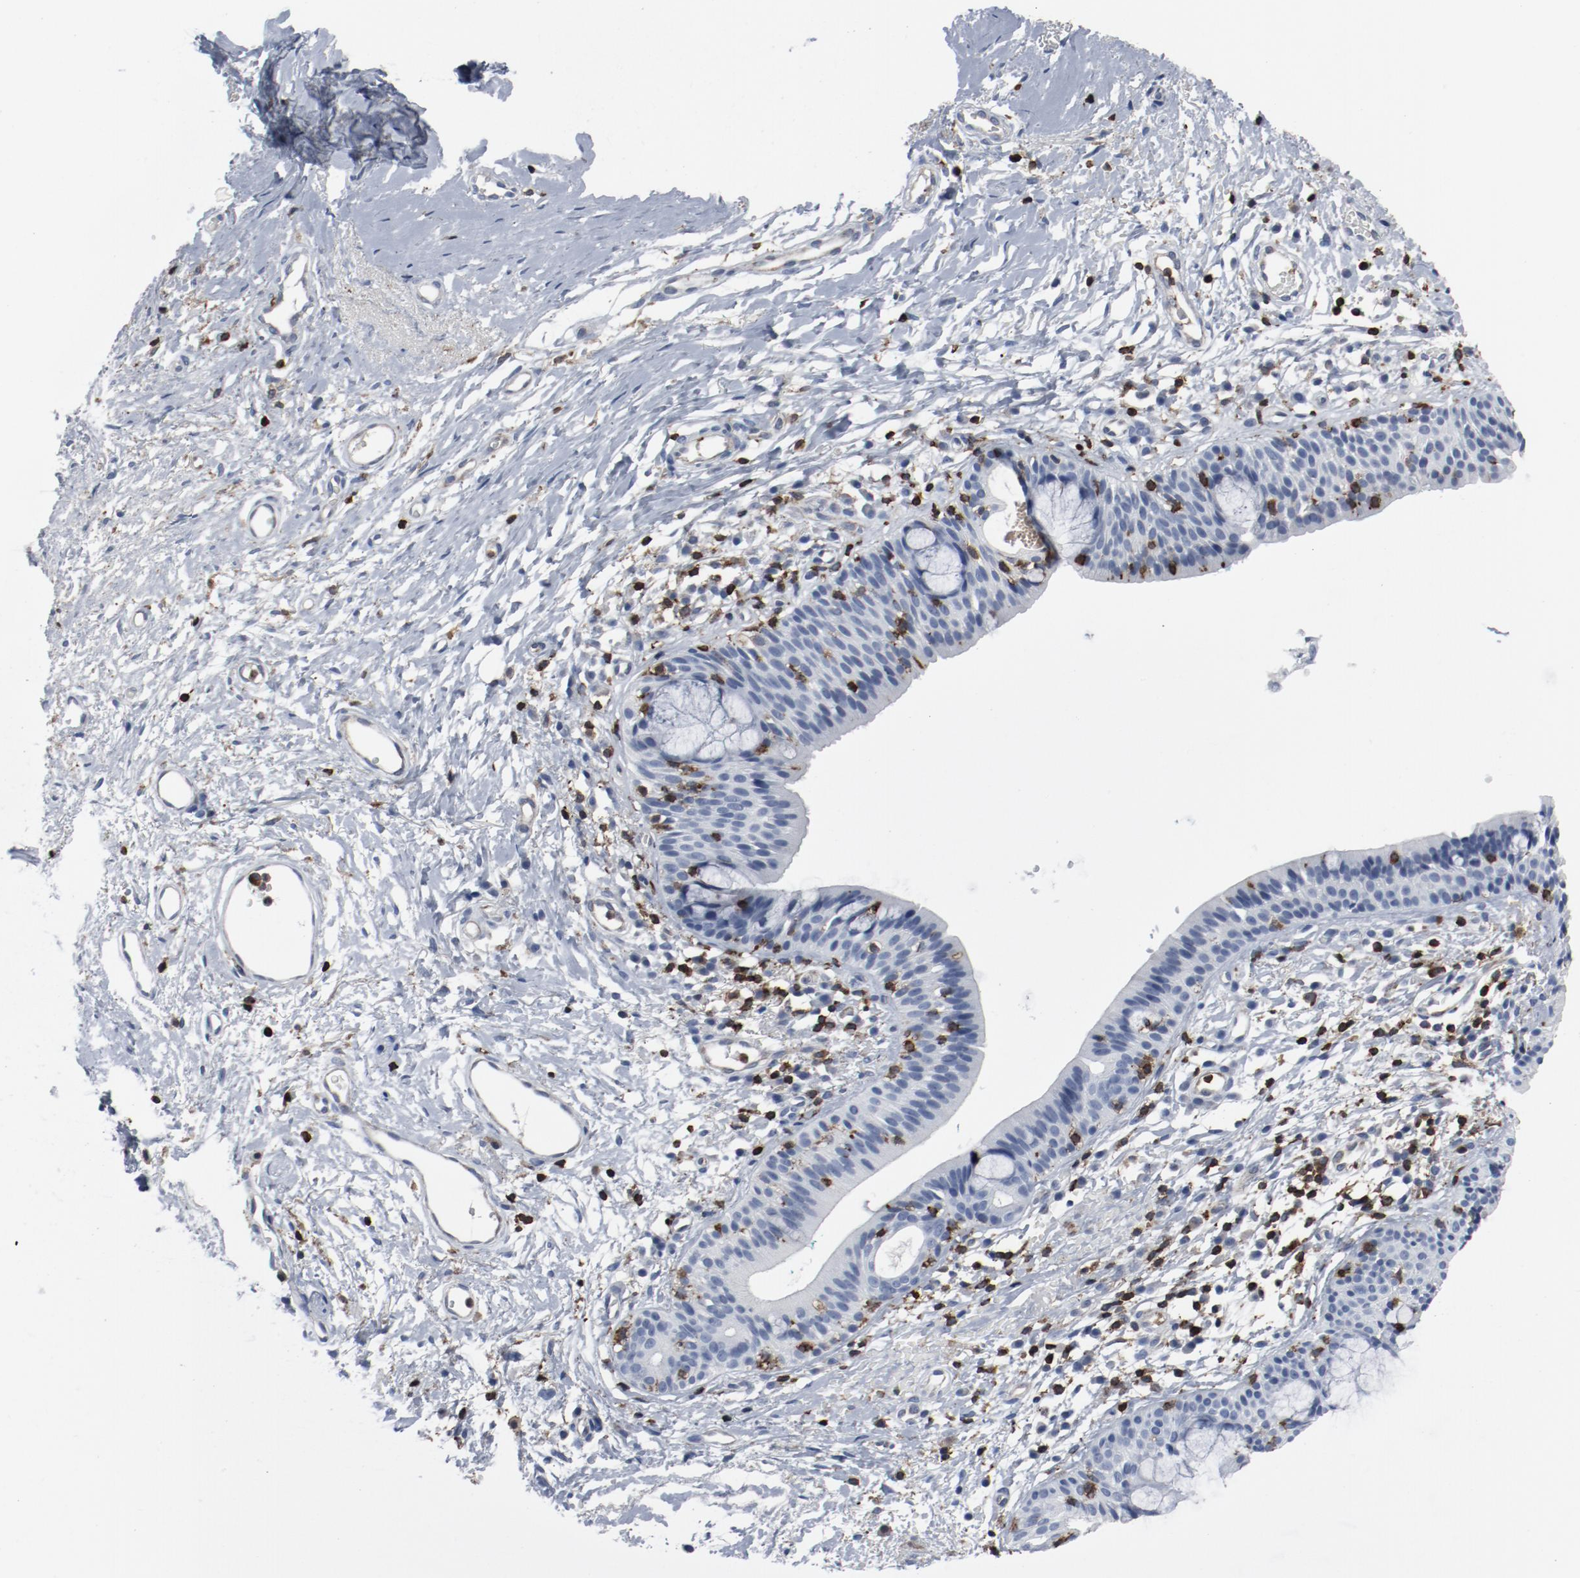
{"staining": {"intensity": "negative", "quantity": "none", "location": "none"}, "tissue": "nasopharynx", "cell_type": "Respiratory epithelial cells", "image_type": "normal", "snomed": [{"axis": "morphology", "description": "Normal tissue, NOS"}, {"axis": "morphology", "description": "Basal cell carcinoma"}, {"axis": "topography", "description": "Cartilage tissue"}, {"axis": "topography", "description": "Nasopharynx"}, {"axis": "topography", "description": "Oral tissue"}], "caption": "Respiratory epithelial cells show no significant positivity in benign nasopharynx.", "gene": "LCP2", "patient": {"sex": "female", "age": 77}}